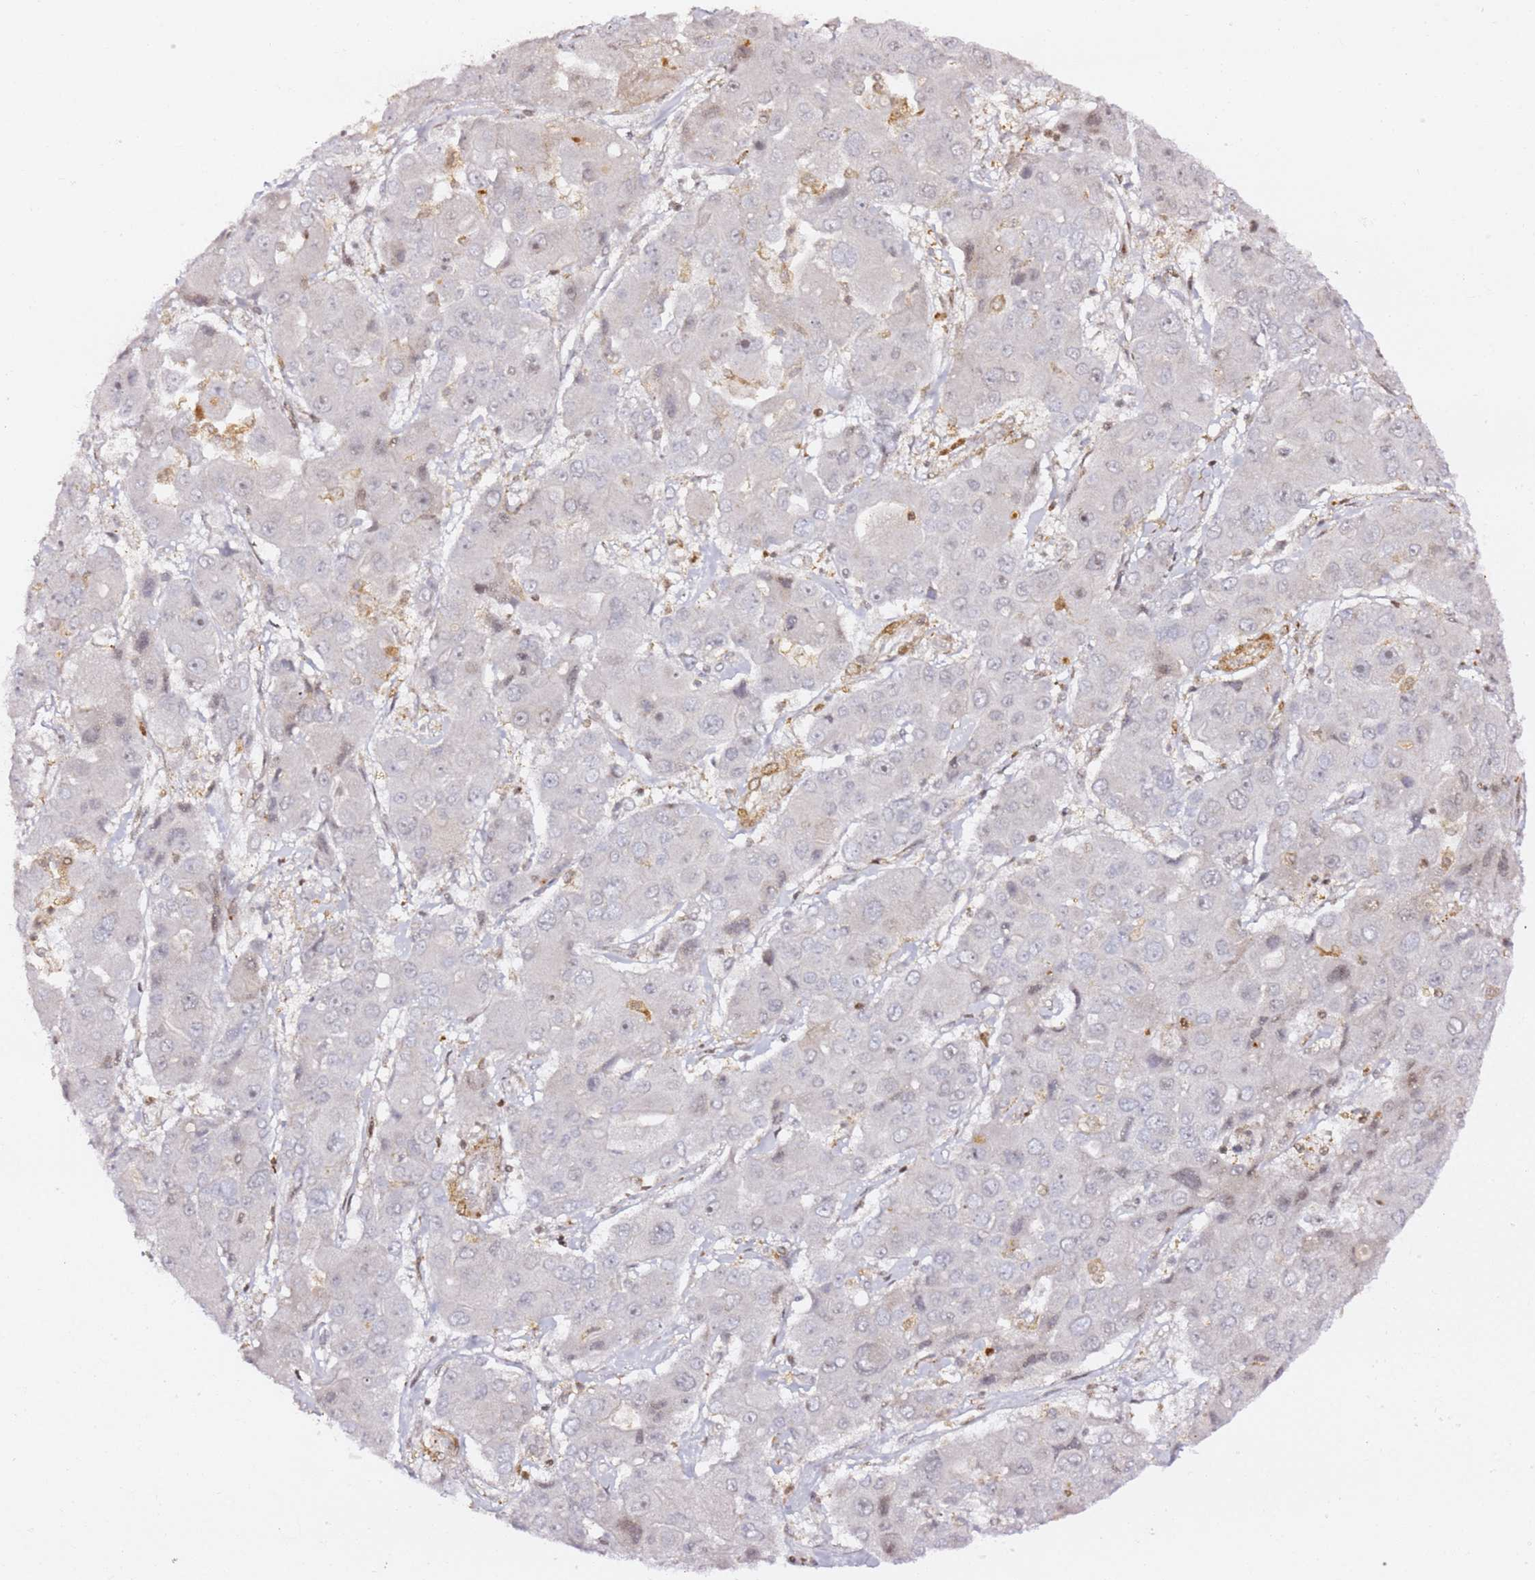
{"staining": {"intensity": "negative", "quantity": "none", "location": "none"}, "tissue": "liver cancer", "cell_type": "Tumor cells", "image_type": "cancer", "snomed": [{"axis": "morphology", "description": "Cholangiocarcinoma"}, {"axis": "topography", "description": "Liver"}], "caption": "IHC of human liver cancer (cholangiocarcinoma) displays no positivity in tumor cells. (Stains: DAB (3,3'-diaminobenzidine) immunohistochemistry with hematoxylin counter stain, Microscopy: brightfield microscopy at high magnification).", "gene": "GBP2", "patient": {"sex": "male", "age": 67}}